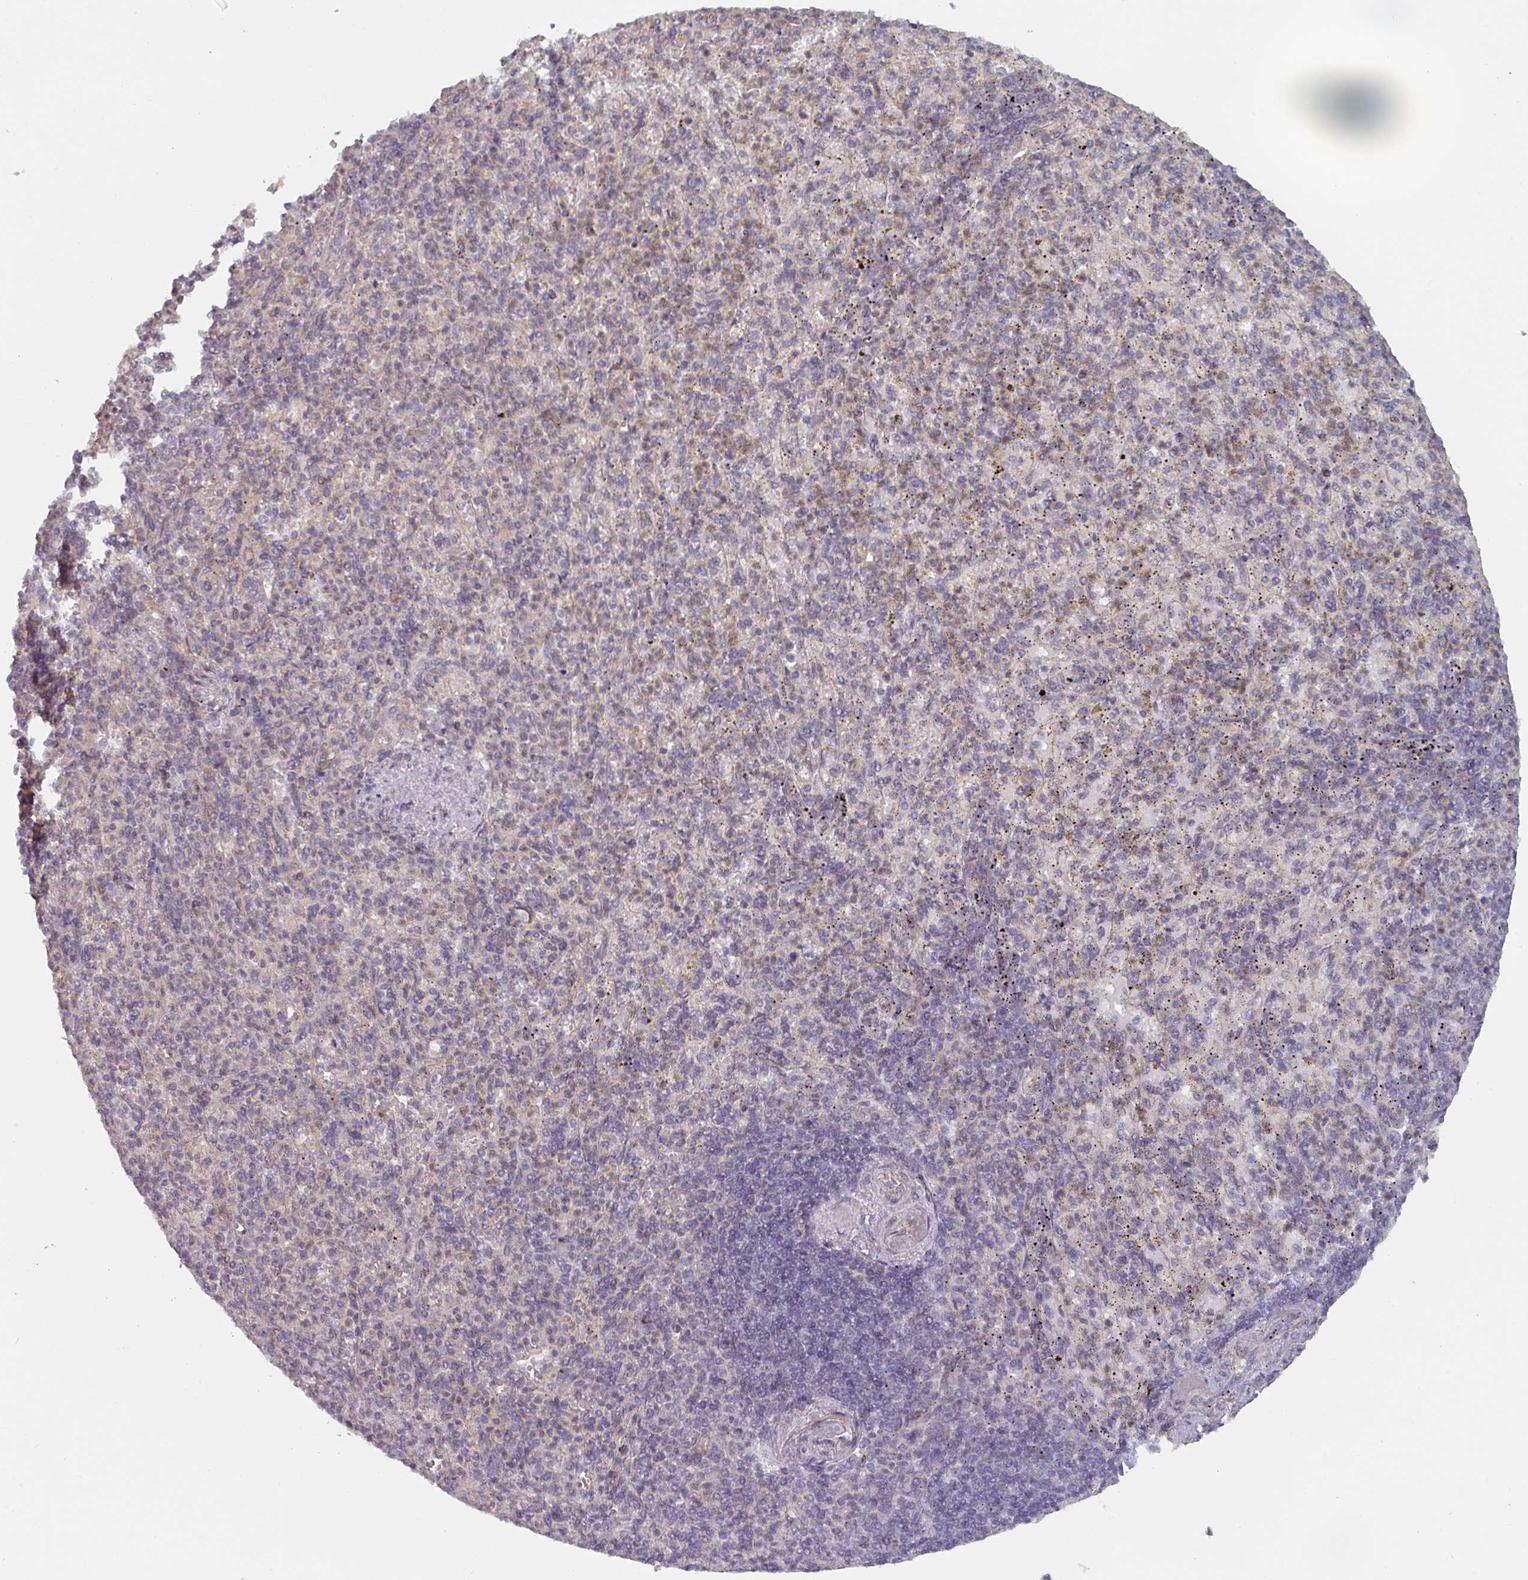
{"staining": {"intensity": "negative", "quantity": "none", "location": "none"}, "tissue": "spleen", "cell_type": "Cells in red pulp", "image_type": "normal", "snomed": [{"axis": "morphology", "description": "Normal tissue, NOS"}, {"axis": "topography", "description": "Spleen"}], "caption": "A micrograph of spleen stained for a protein reveals no brown staining in cells in red pulp. (DAB IHC visualized using brightfield microscopy, high magnification).", "gene": "TAPT1", "patient": {"sex": "female", "age": 74}}